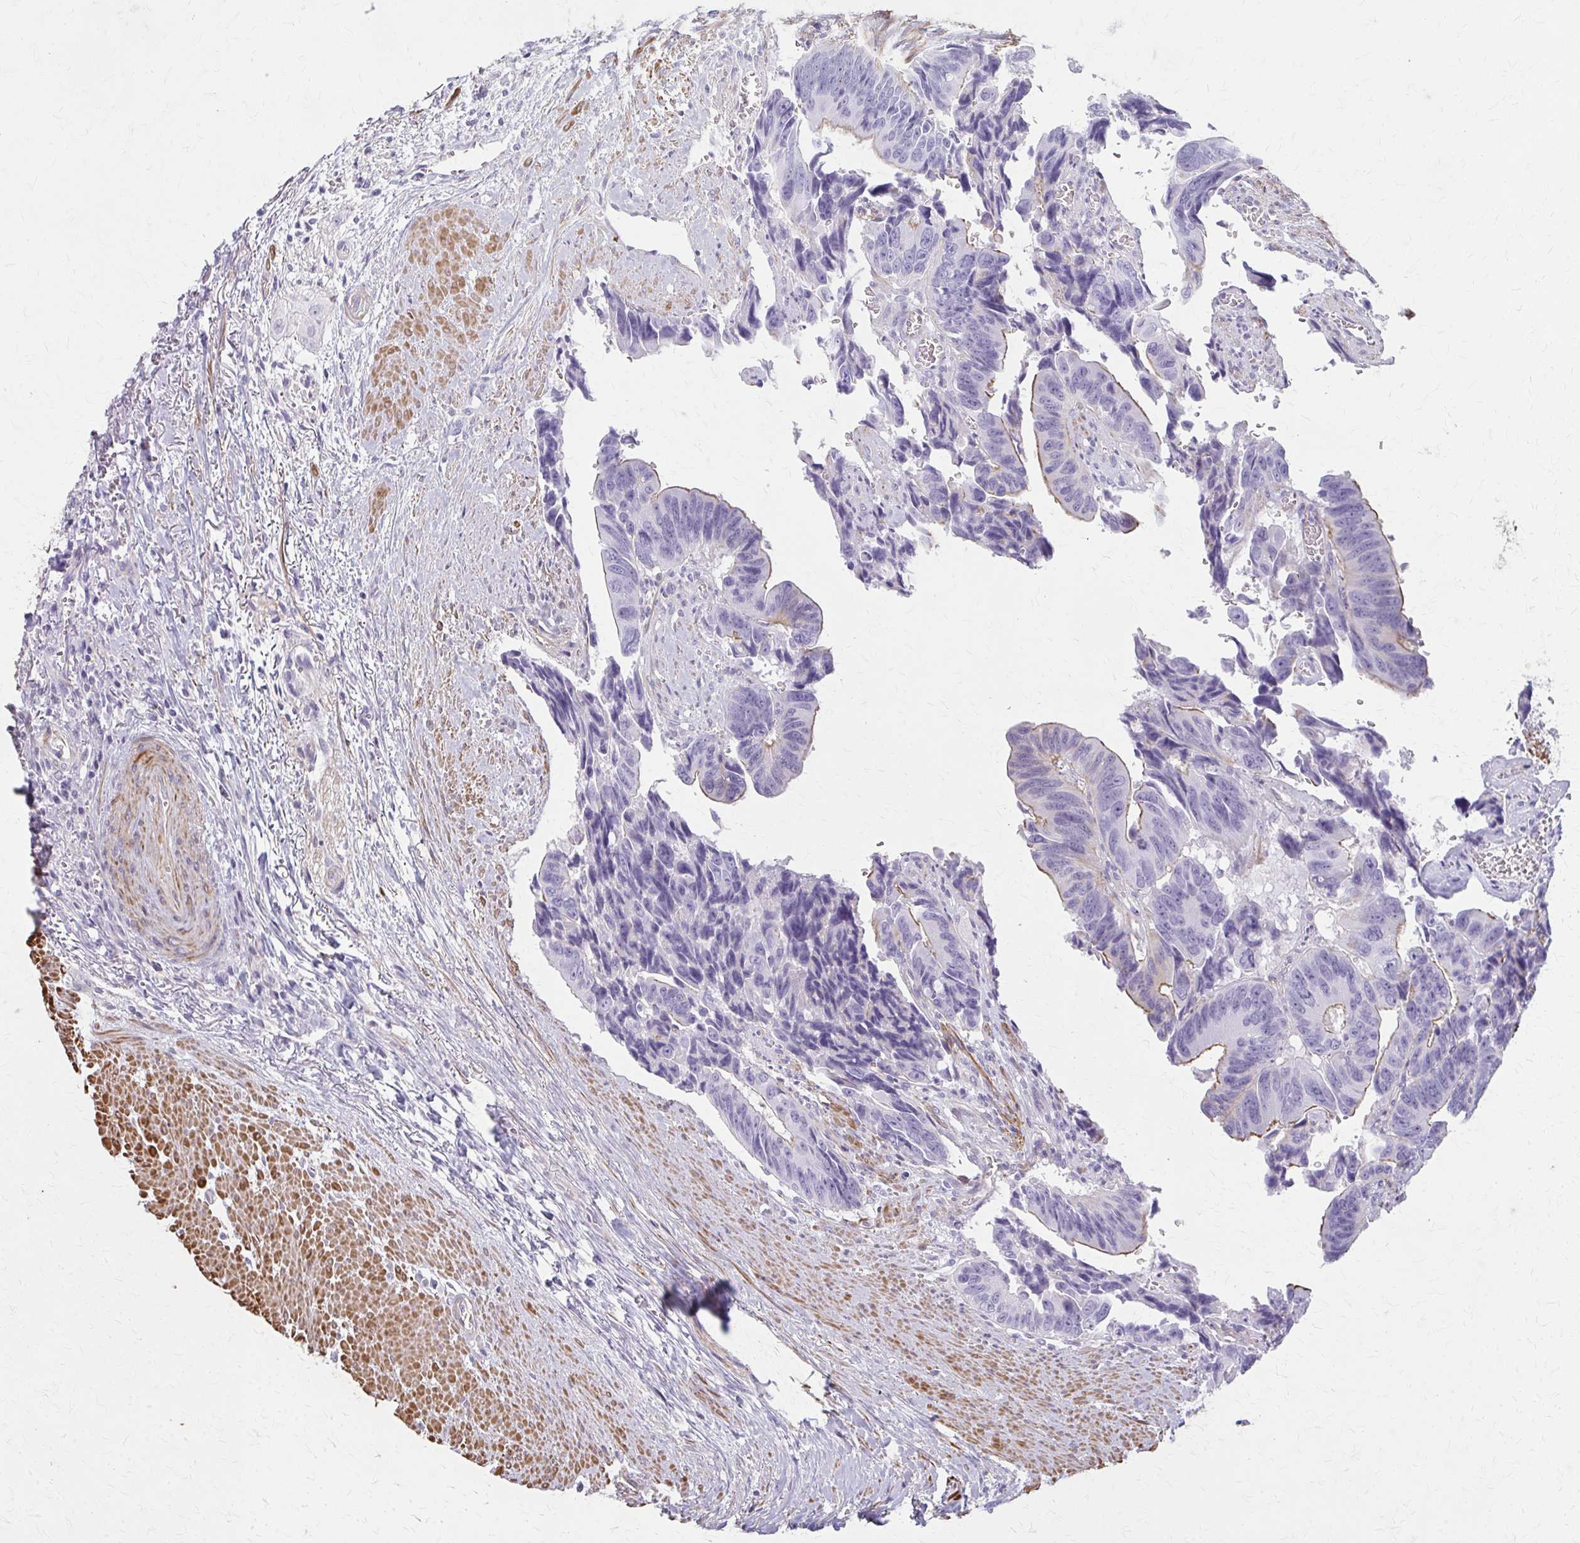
{"staining": {"intensity": "weak", "quantity": "<25%", "location": "cytoplasmic/membranous"}, "tissue": "colorectal cancer", "cell_type": "Tumor cells", "image_type": "cancer", "snomed": [{"axis": "morphology", "description": "Adenocarcinoma, NOS"}, {"axis": "topography", "description": "Rectum"}], "caption": "The image shows no staining of tumor cells in colorectal cancer.", "gene": "TENM4", "patient": {"sex": "male", "age": 76}}